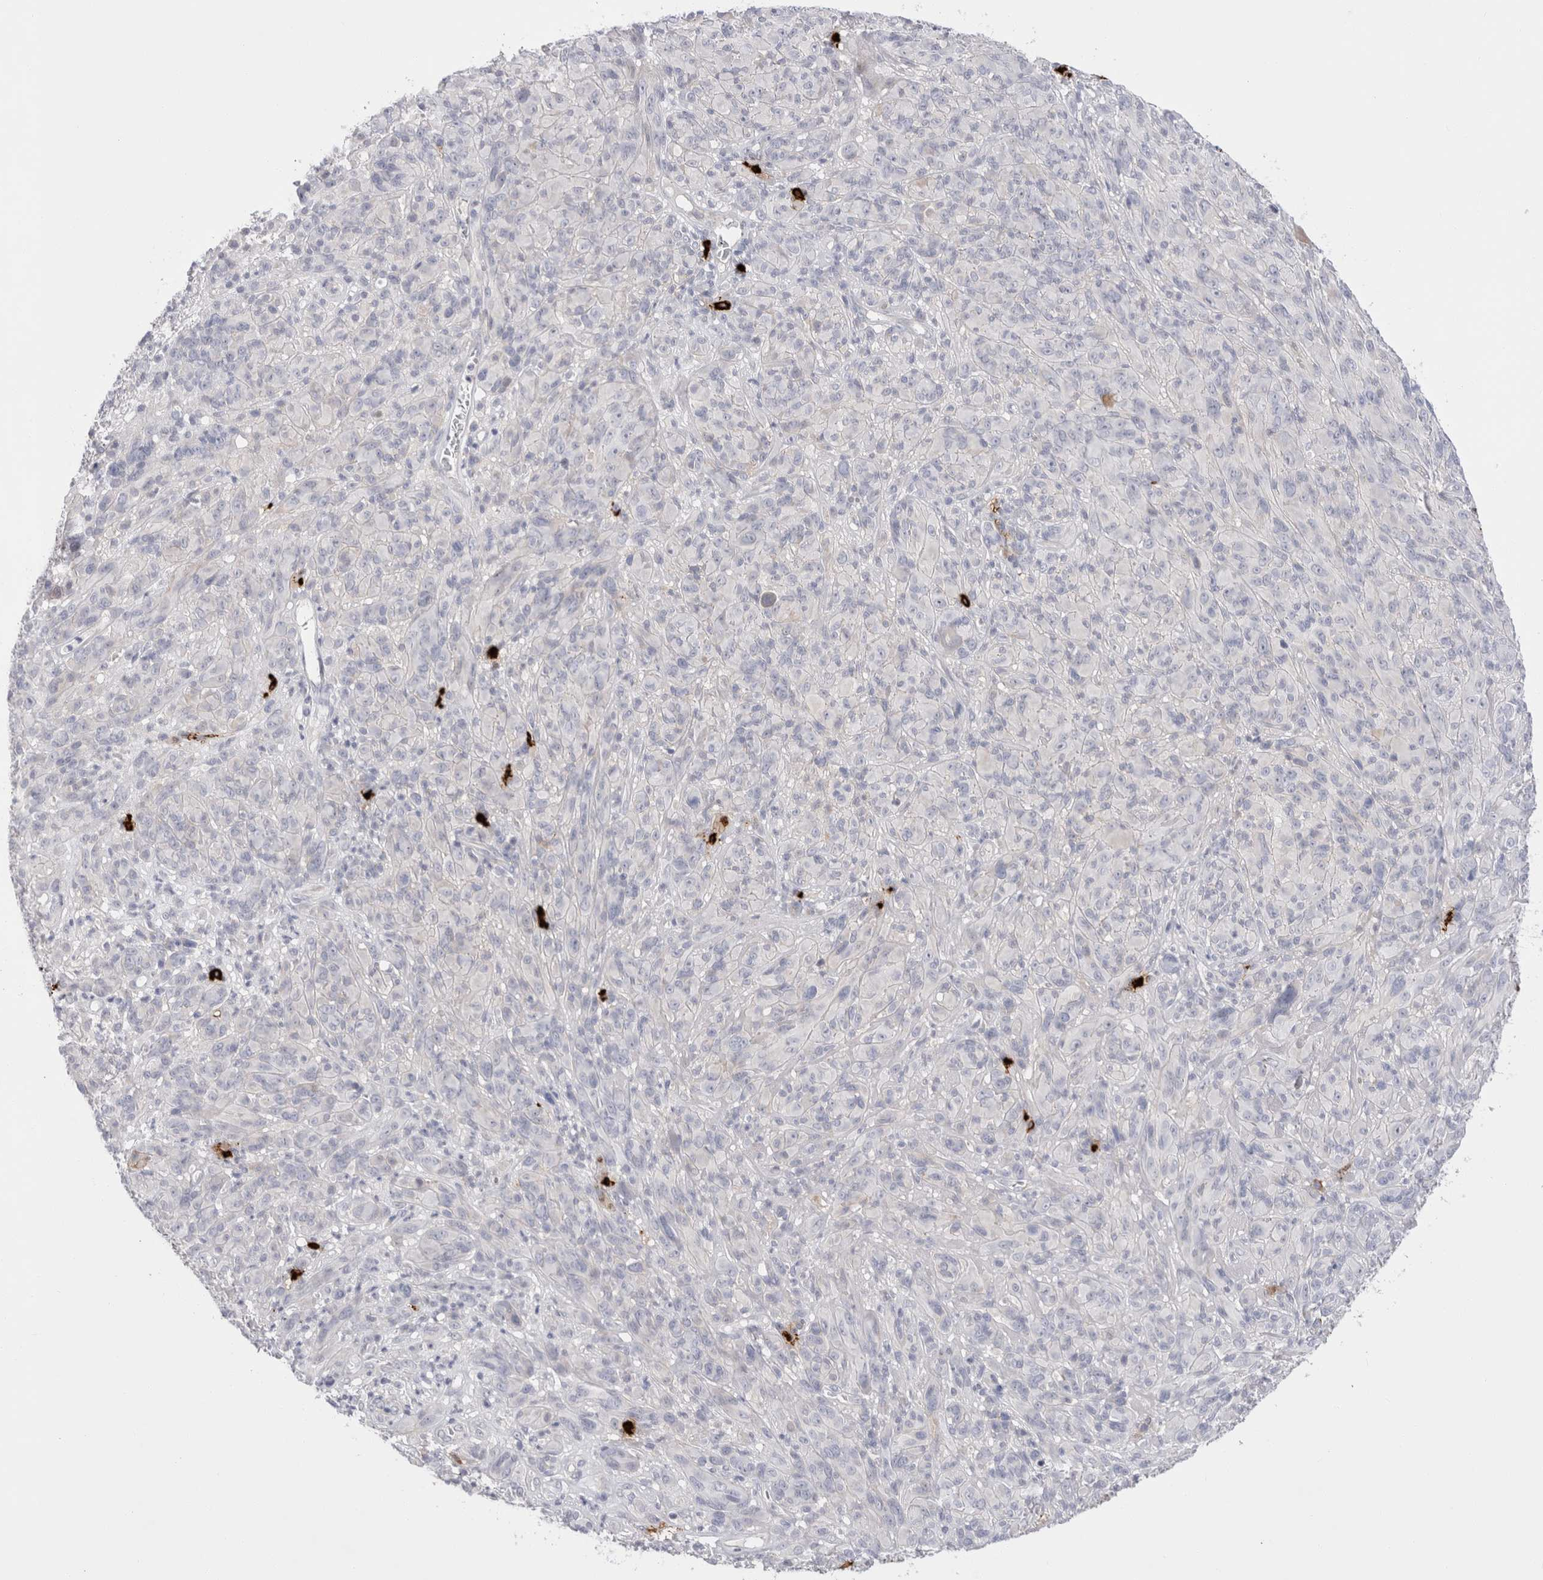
{"staining": {"intensity": "negative", "quantity": "none", "location": "none"}, "tissue": "melanoma", "cell_type": "Tumor cells", "image_type": "cancer", "snomed": [{"axis": "morphology", "description": "Malignant melanoma, NOS"}, {"axis": "topography", "description": "Skin of head"}], "caption": "Immunohistochemistry (IHC) photomicrograph of human malignant melanoma stained for a protein (brown), which demonstrates no expression in tumor cells. The staining is performed using DAB (3,3'-diaminobenzidine) brown chromogen with nuclei counter-stained in using hematoxylin.", "gene": "SPINK2", "patient": {"sex": "male", "age": 96}}